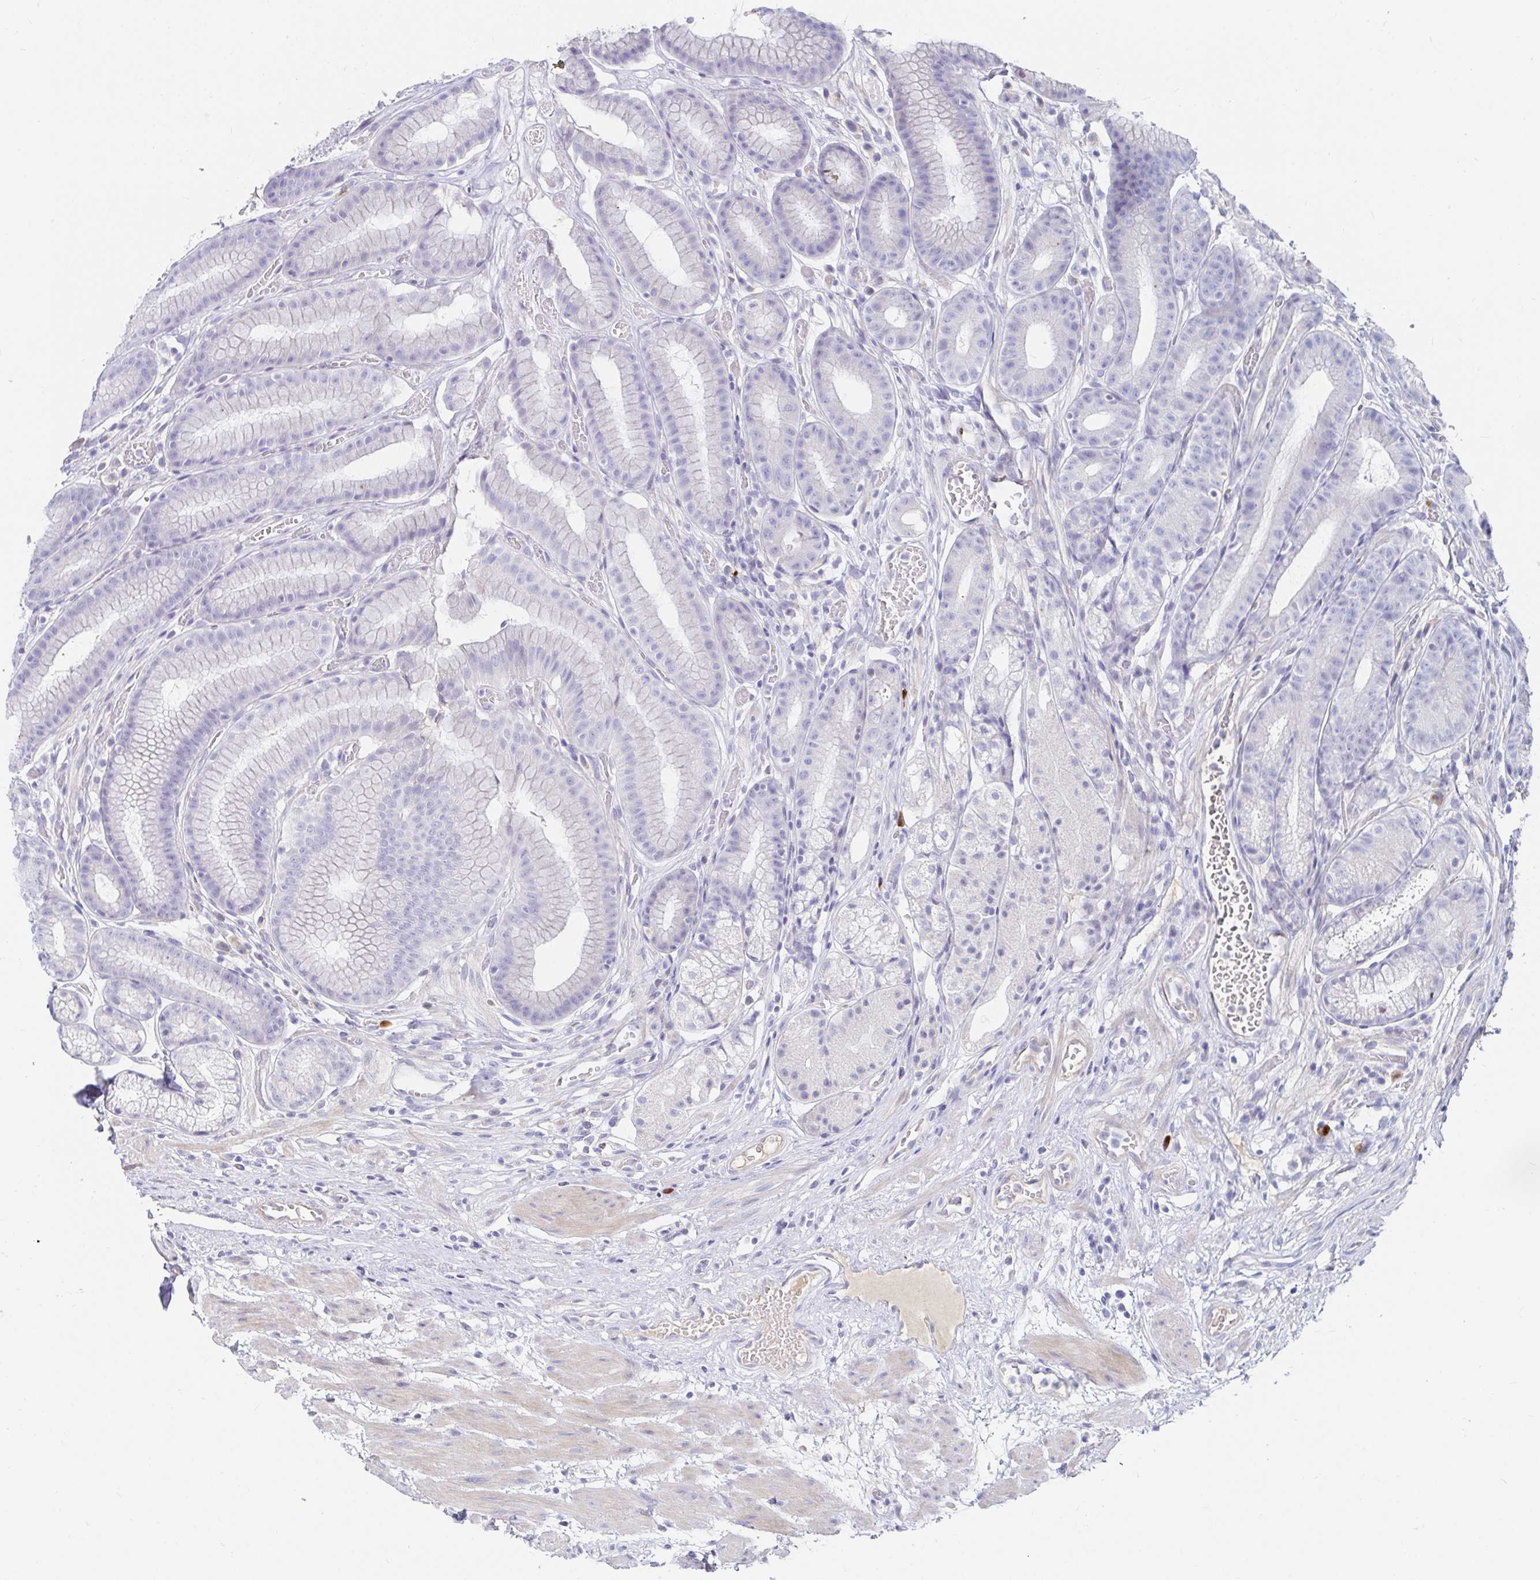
{"staining": {"intensity": "negative", "quantity": "none", "location": "none"}, "tissue": "stomach", "cell_type": "Glandular cells", "image_type": "normal", "snomed": [{"axis": "morphology", "description": "Normal tissue, NOS"}, {"axis": "topography", "description": "Smooth muscle"}, {"axis": "topography", "description": "Stomach"}], "caption": "The micrograph displays no significant expression in glandular cells of stomach.", "gene": "C4orf17", "patient": {"sex": "male", "age": 70}}